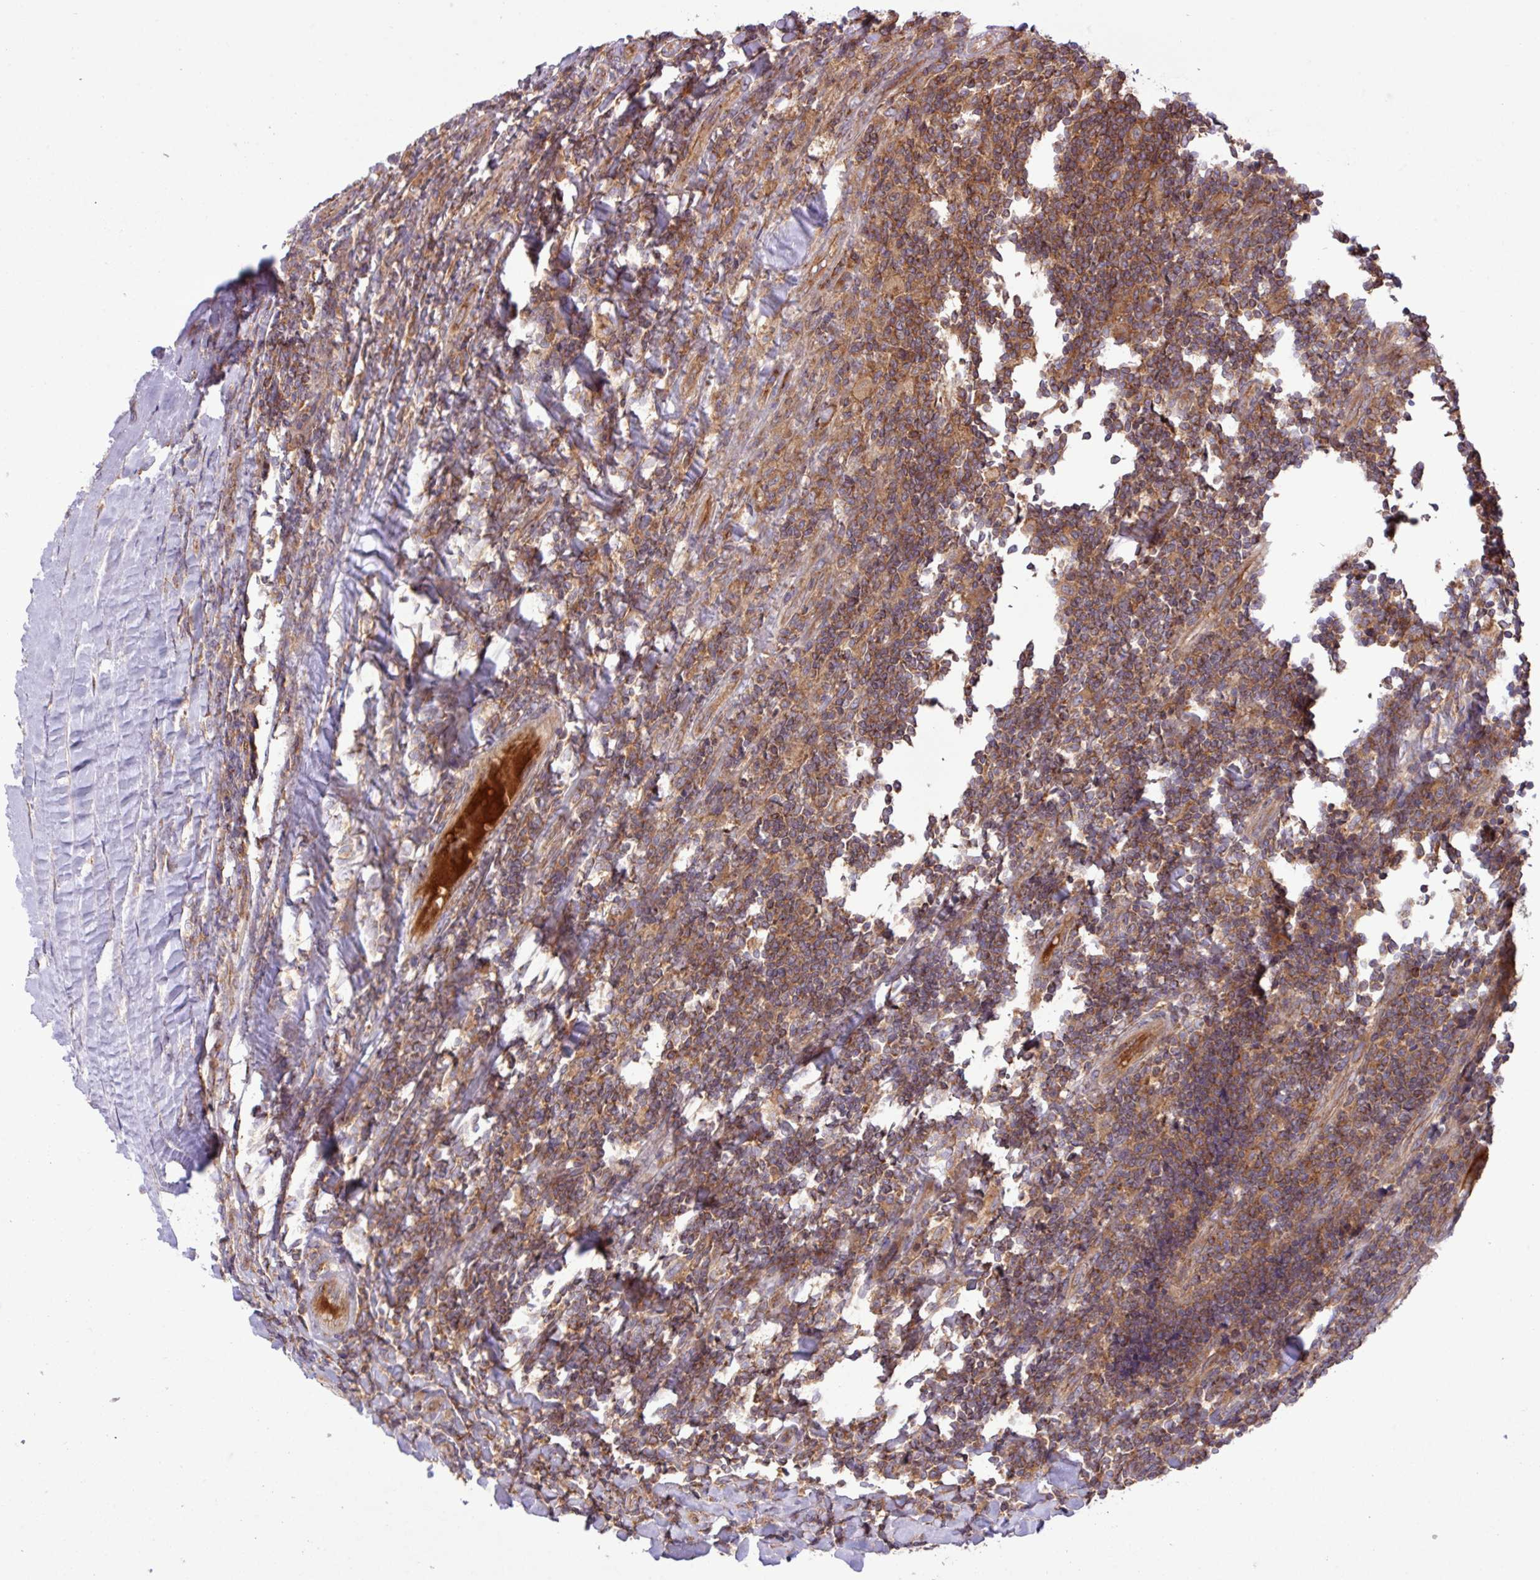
{"staining": {"intensity": "moderate", "quantity": "25%-75%", "location": "cytoplasmic/membranous"}, "tissue": "lymphoma", "cell_type": "Tumor cells", "image_type": "cancer", "snomed": [{"axis": "morphology", "description": "Malignant lymphoma, non-Hodgkin's type, Low grade"}, {"axis": "topography", "description": "Lymph node"}], "caption": "A photomicrograph showing moderate cytoplasmic/membranous positivity in about 25%-75% of tumor cells in lymphoma, as visualized by brown immunohistochemical staining.", "gene": "RAB19", "patient": {"sex": "male", "age": 52}}